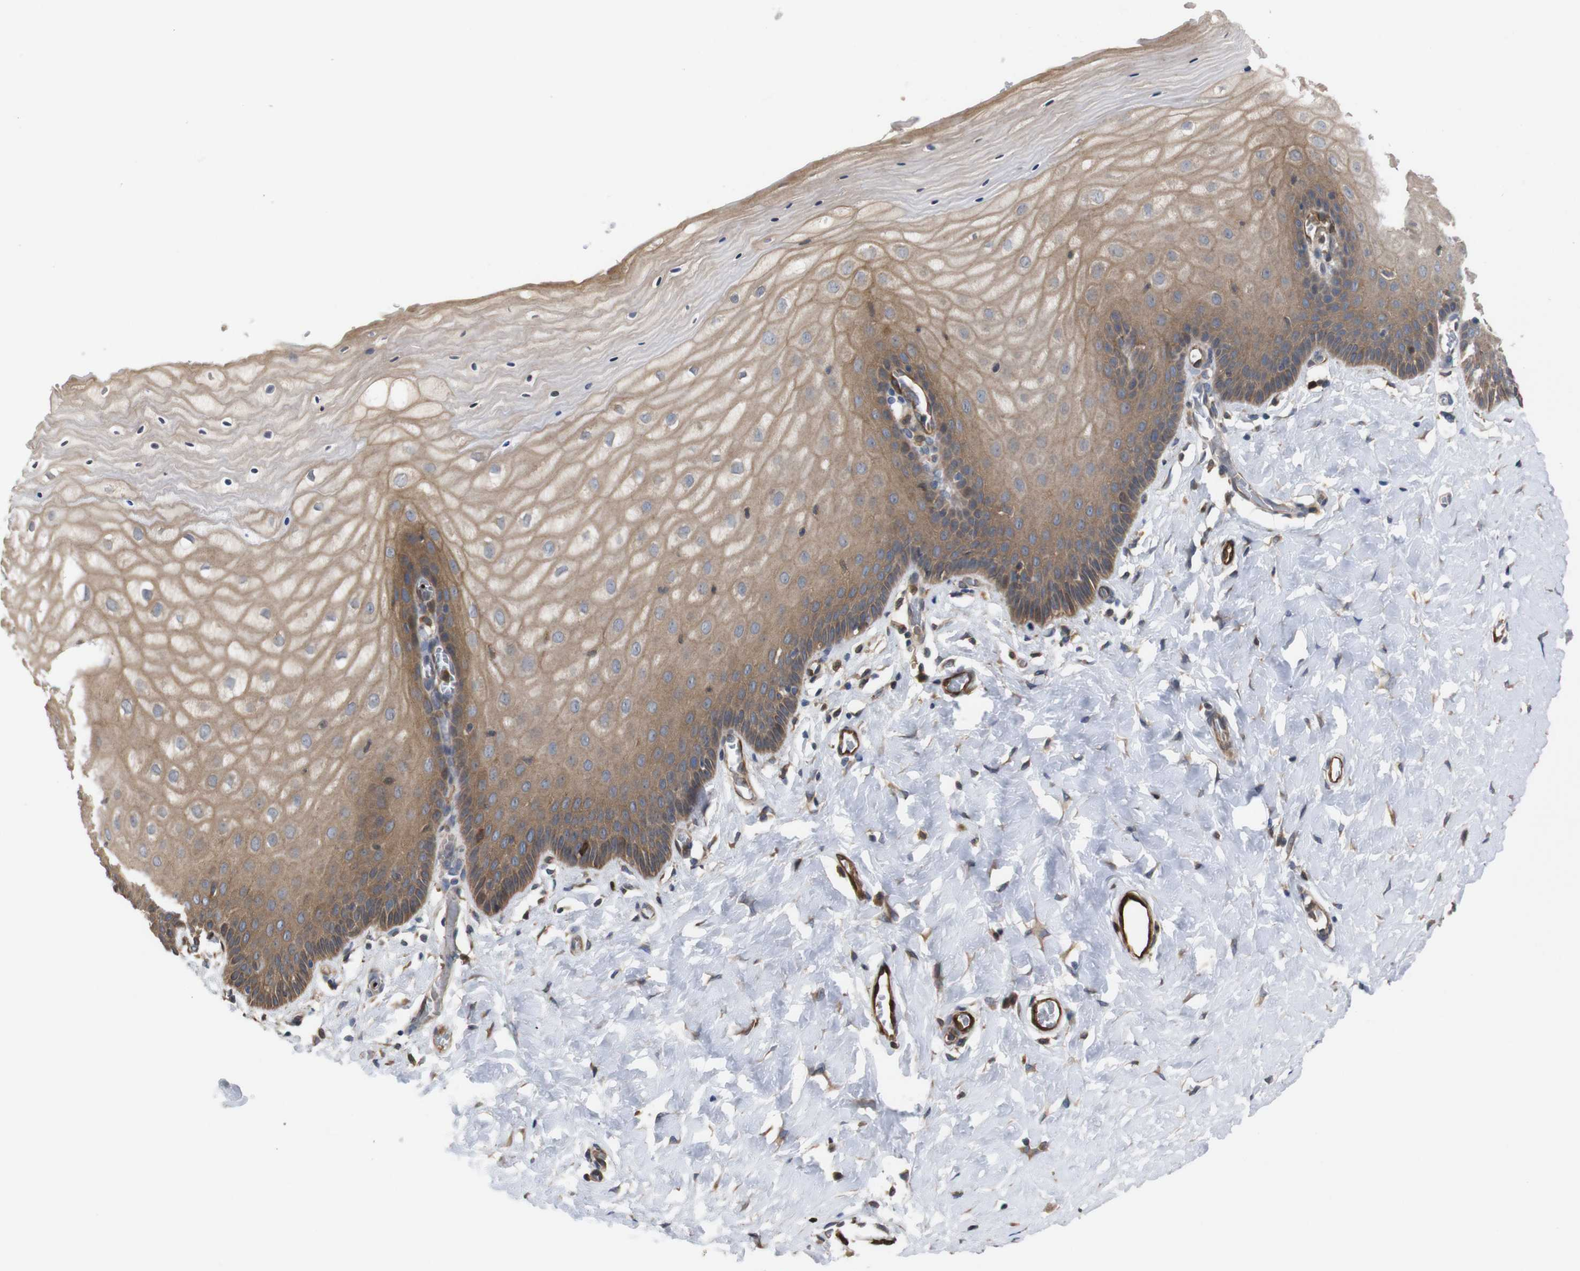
{"staining": {"intensity": "moderate", "quantity": ">75%", "location": "cytoplasmic/membranous"}, "tissue": "cervix", "cell_type": "Squamous epithelial cells", "image_type": "normal", "snomed": [{"axis": "morphology", "description": "Normal tissue, NOS"}, {"axis": "topography", "description": "Cervix"}], "caption": "Cervix stained for a protein reveals moderate cytoplasmic/membranous positivity in squamous epithelial cells.", "gene": "TIAM1", "patient": {"sex": "female", "age": 55}}